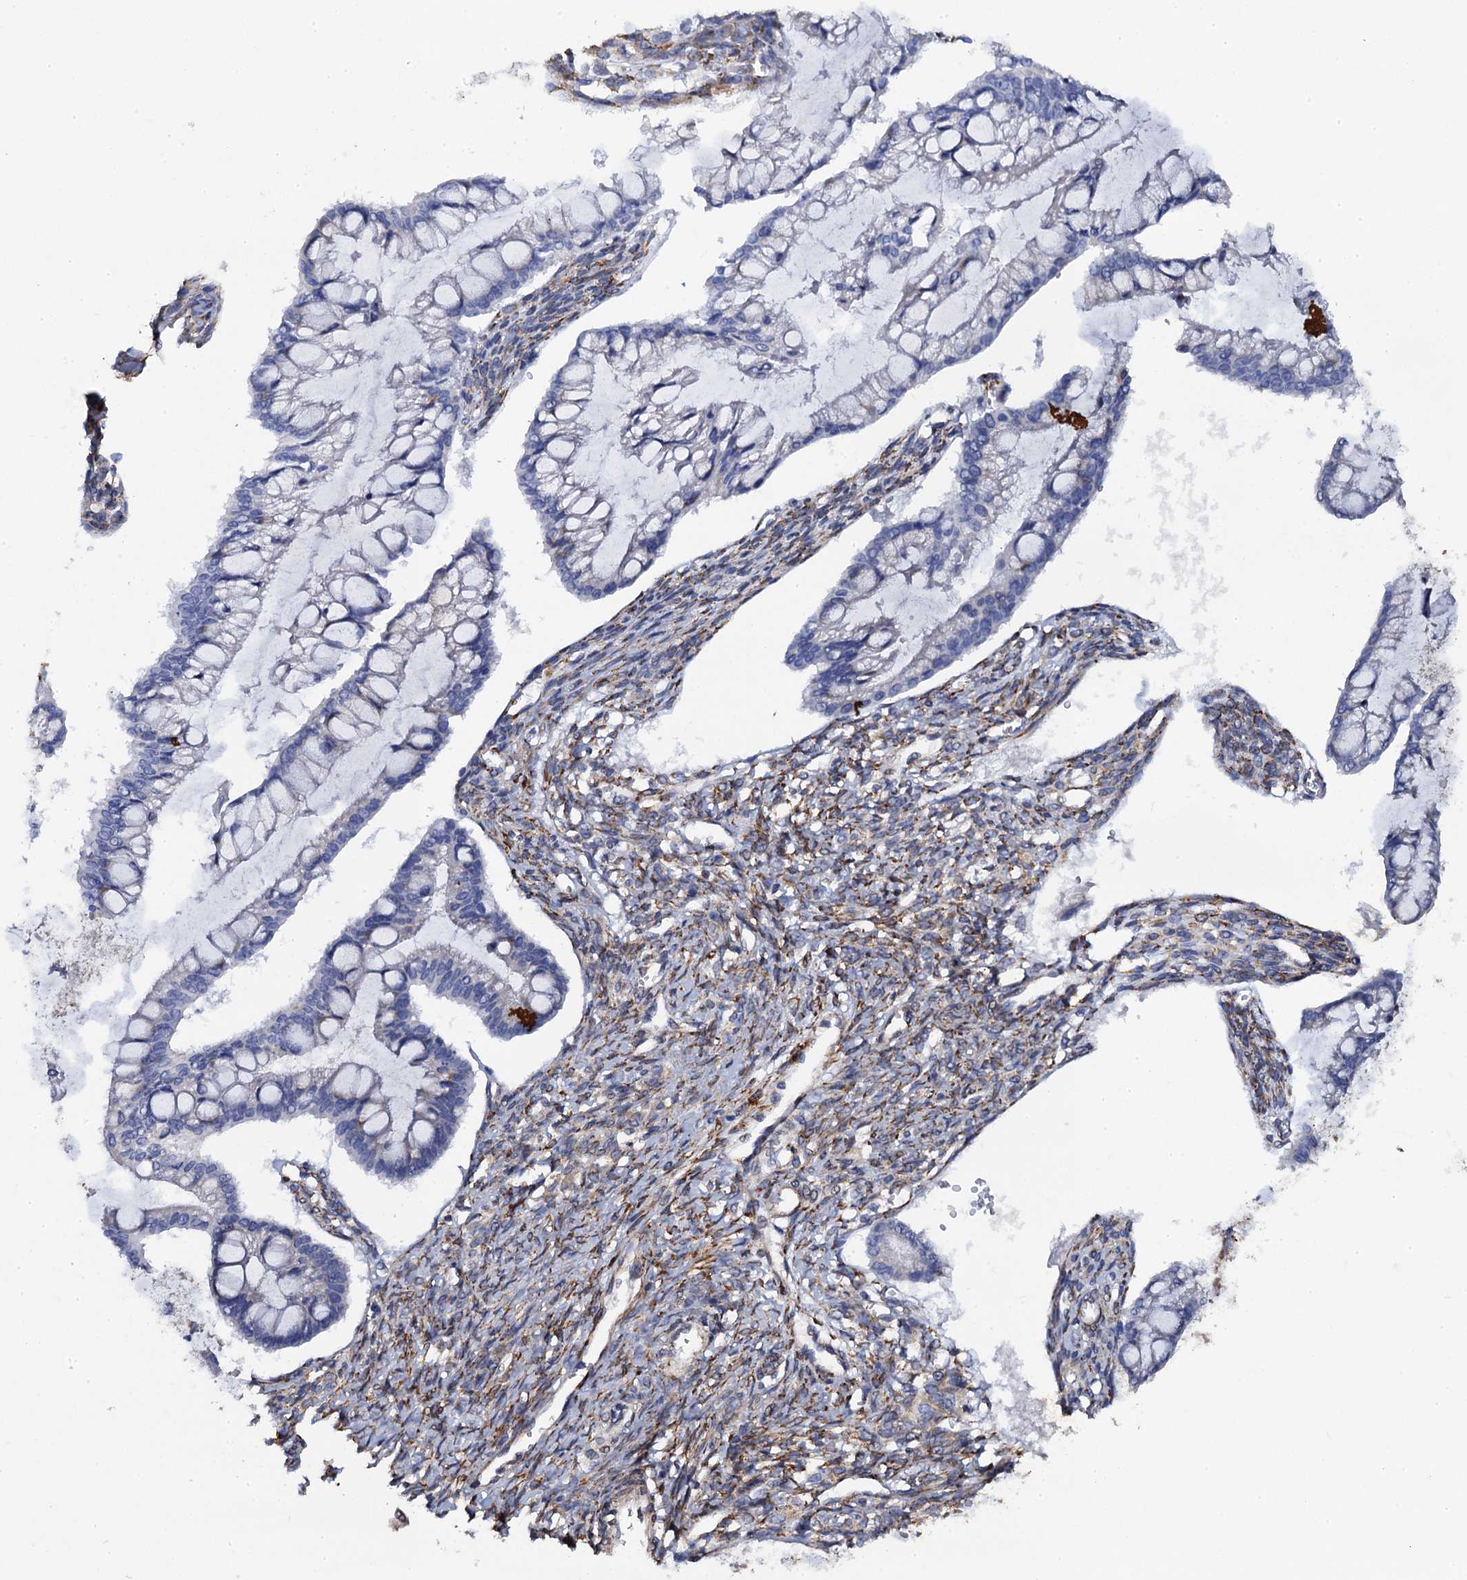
{"staining": {"intensity": "negative", "quantity": "none", "location": "none"}, "tissue": "ovarian cancer", "cell_type": "Tumor cells", "image_type": "cancer", "snomed": [{"axis": "morphology", "description": "Cystadenocarcinoma, mucinous, NOS"}, {"axis": "topography", "description": "Ovary"}], "caption": "An immunohistochemistry image of mucinous cystadenocarcinoma (ovarian) is shown. There is no staining in tumor cells of mucinous cystadenocarcinoma (ovarian).", "gene": "POGLUT3", "patient": {"sex": "female", "age": 73}}